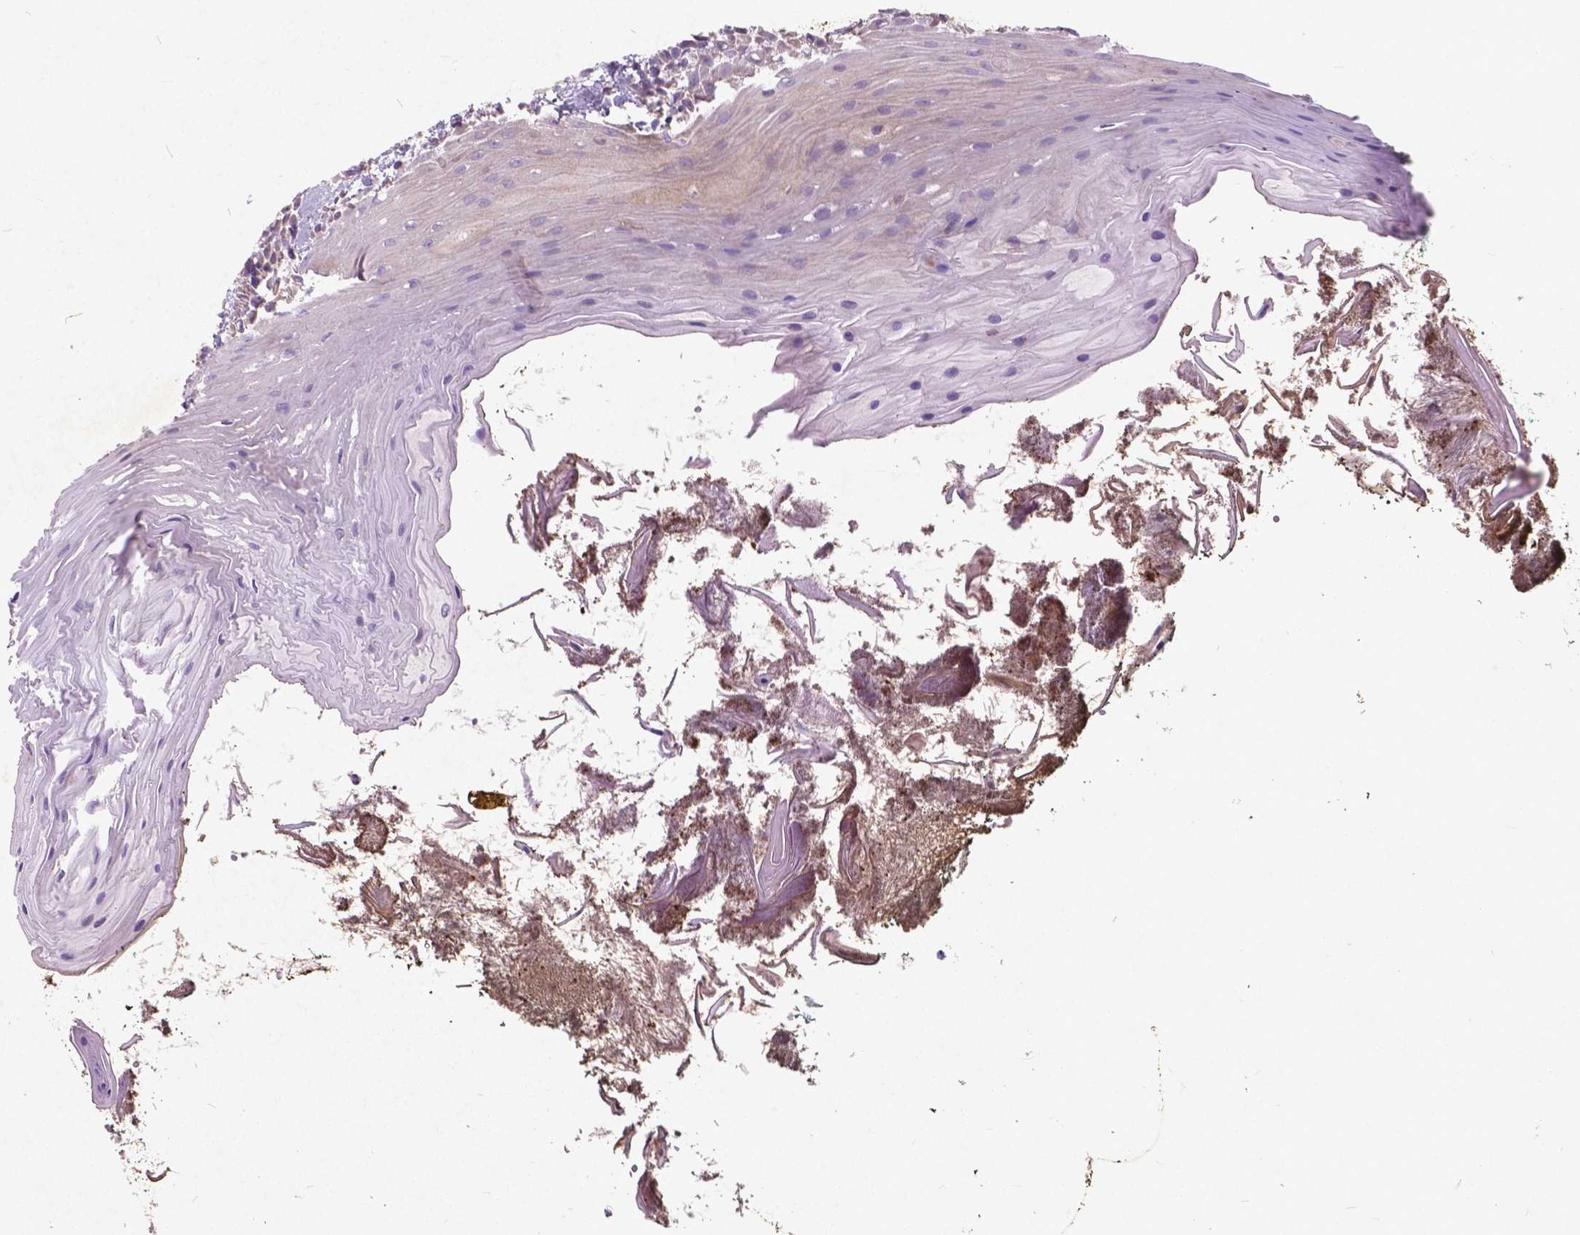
{"staining": {"intensity": "weak", "quantity": "25%-75%", "location": "cytoplasmic/membranous"}, "tissue": "oral mucosa", "cell_type": "Squamous epithelial cells", "image_type": "normal", "snomed": [{"axis": "morphology", "description": "Normal tissue, NOS"}, {"axis": "topography", "description": "Oral tissue"}], "caption": "Oral mucosa stained for a protein reveals weak cytoplasmic/membranous positivity in squamous epithelial cells. The staining is performed using DAB (3,3'-diaminobenzidine) brown chromogen to label protein expression. The nuclei are counter-stained blue using hematoxylin.", "gene": "ATG4D", "patient": {"sex": "male", "age": 9}}